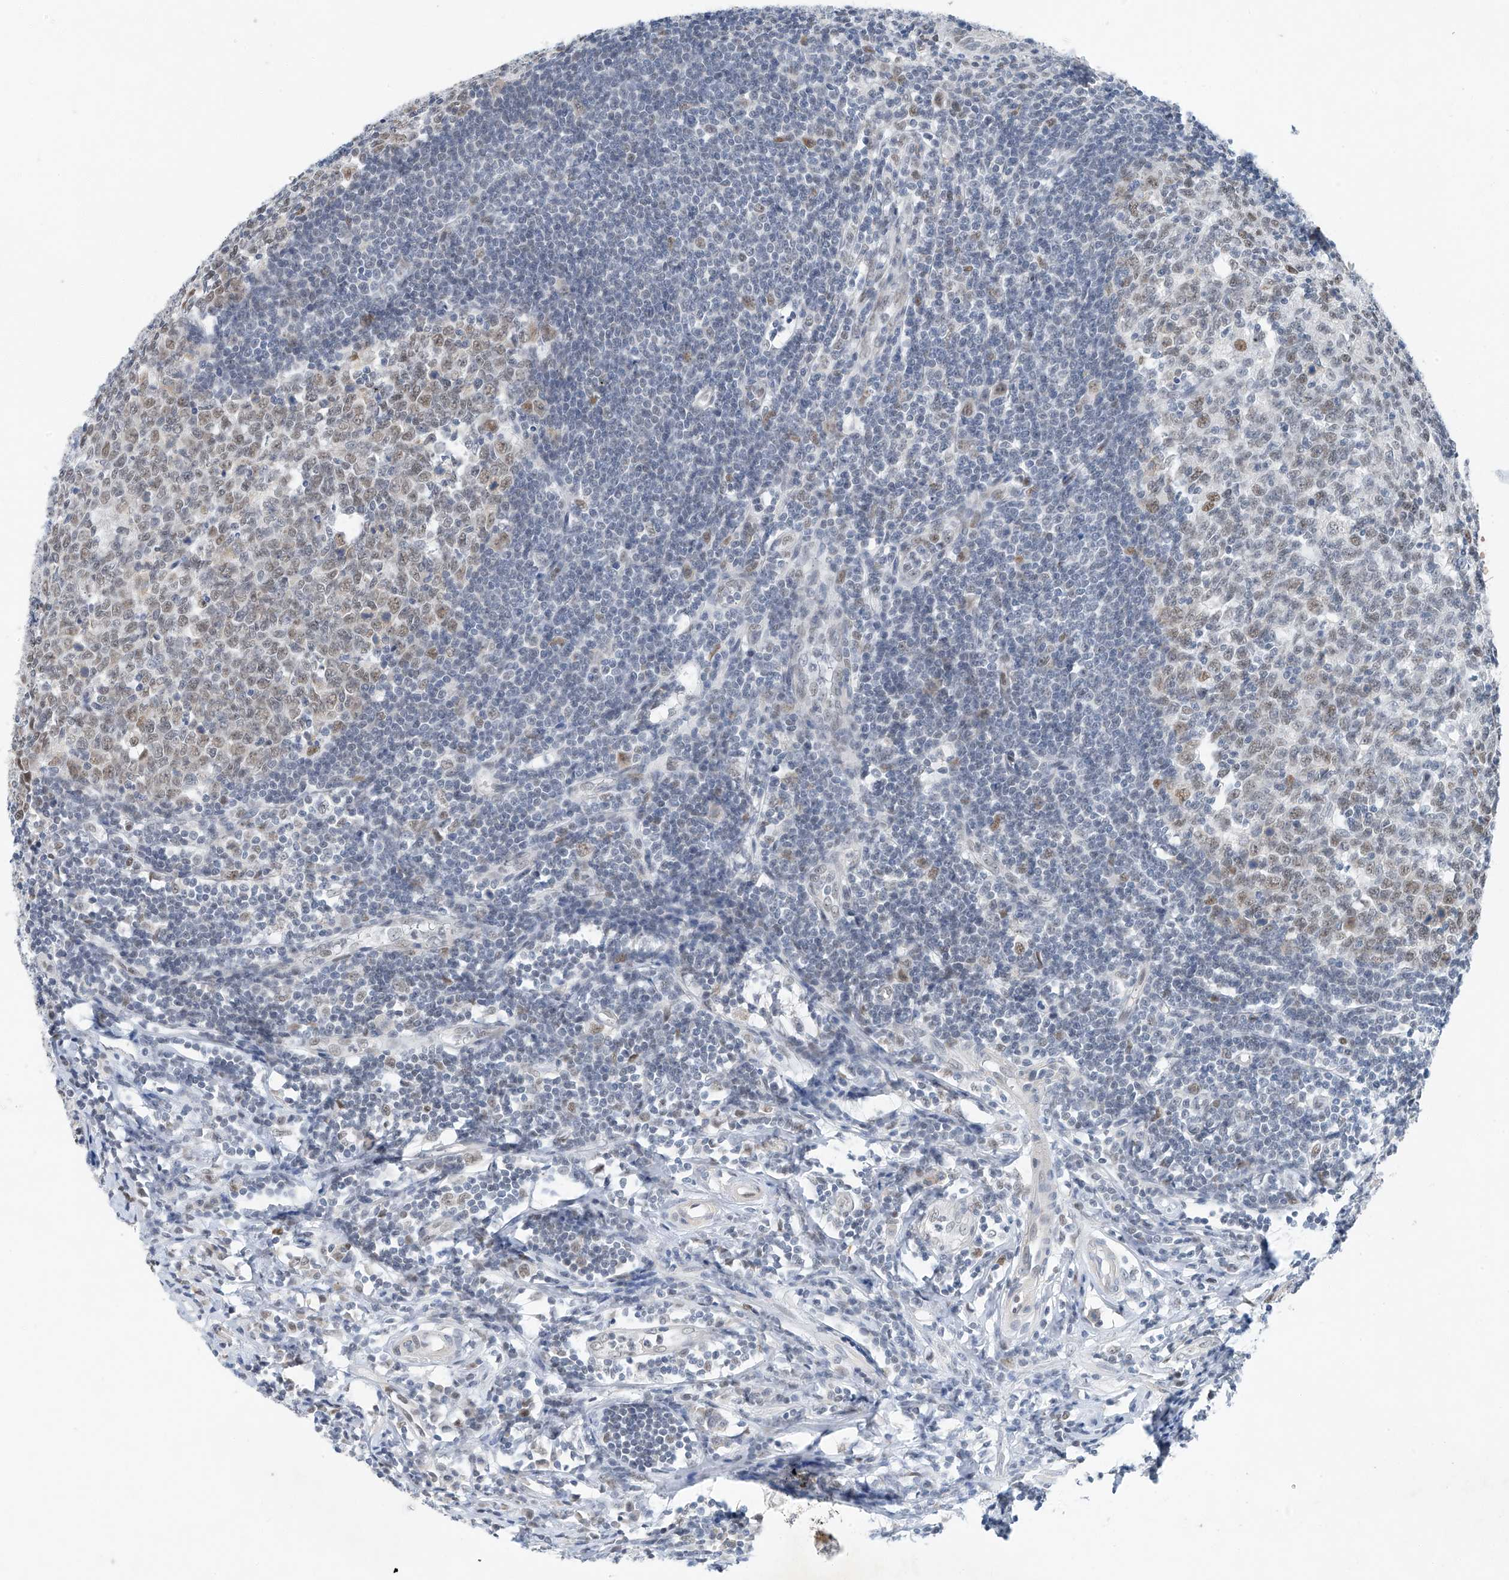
{"staining": {"intensity": "moderate", "quantity": "25%-75%", "location": "nuclear"}, "tissue": "appendix", "cell_type": "Glandular cells", "image_type": "normal", "snomed": [{"axis": "morphology", "description": "Normal tissue, NOS"}, {"axis": "topography", "description": "Appendix"}], "caption": "The immunohistochemical stain labels moderate nuclear expression in glandular cells of normal appendix. The staining is performed using DAB (3,3'-diaminobenzidine) brown chromogen to label protein expression. The nuclei are counter-stained blue using hematoxylin.", "gene": "TAF8", "patient": {"sex": "female", "age": 54}}